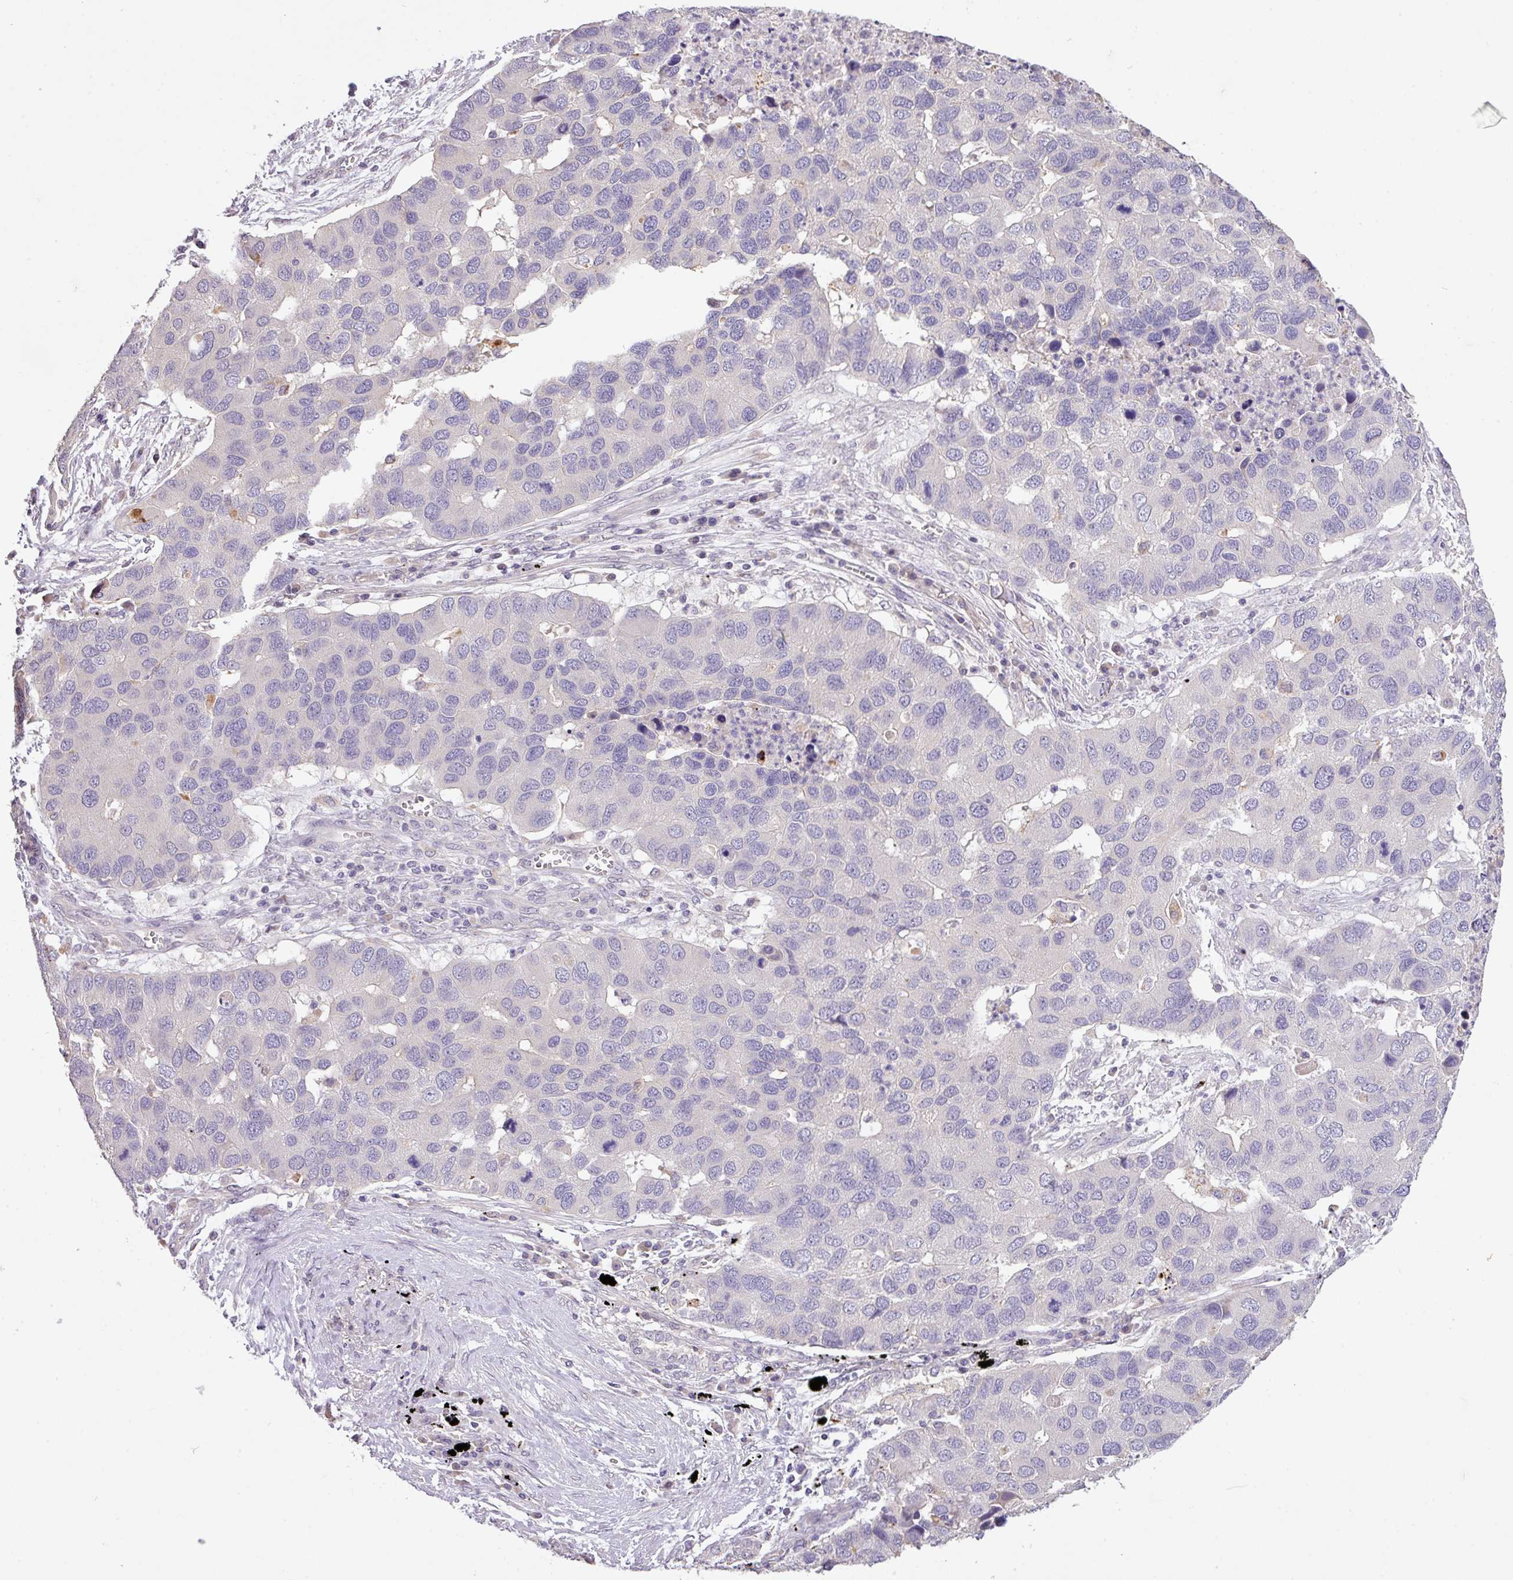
{"staining": {"intensity": "negative", "quantity": "none", "location": "none"}, "tissue": "lung cancer", "cell_type": "Tumor cells", "image_type": "cancer", "snomed": [{"axis": "morphology", "description": "Aneuploidy"}, {"axis": "morphology", "description": "Adenocarcinoma, NOS"}, {"axis": "topography", "description": "Lymph node"}, {"axis": "topography", "description": "Lung"}], "caption": "Immunohistochemical staining of human lung adenocarcinoma exhibits no significant staining in tumor cells.", "gene": "PRADC1", "patient": {"sex": "female", "age": 74}}